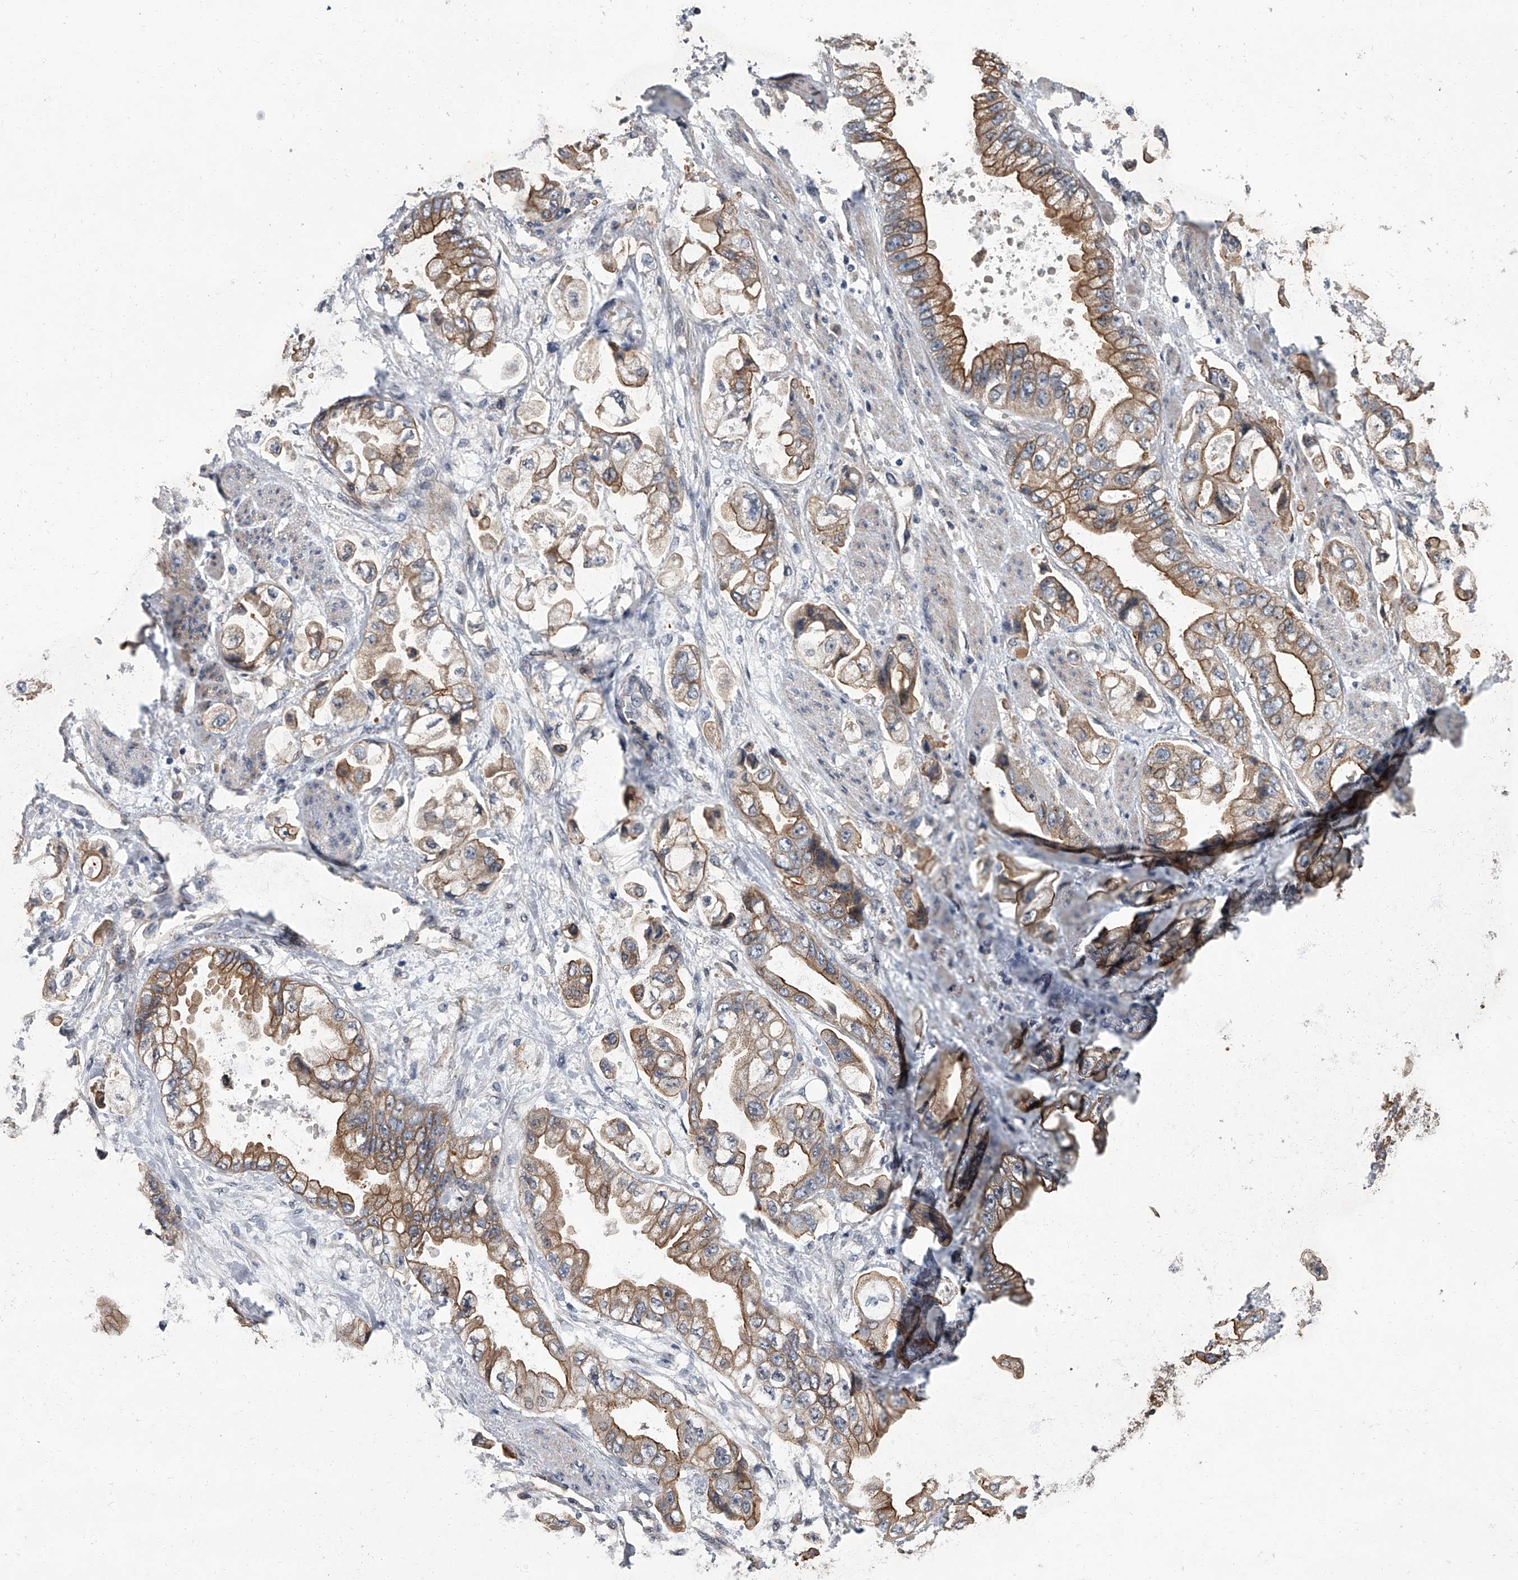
{"staining": {"intensity": "moderate", "quantity": ">75%", "location": "cytoplasmic/membranous"}, "tissue": "stomach cancer", "cell_type": "Tumor cells", "image_type": "cancer", "snomed": [{"axis": "morphology", "description": "Adenocarcinoma, NOS"}, {"axis": "topography", "description": "Stomach"}], "caption": "Stomach adenocarcinoma stained for a protein reveals moderate cytoplasmic/membranous positivity in tumor cells.", "gene": "SIRT4", "patient": {"sex": "male", "age": 62}}